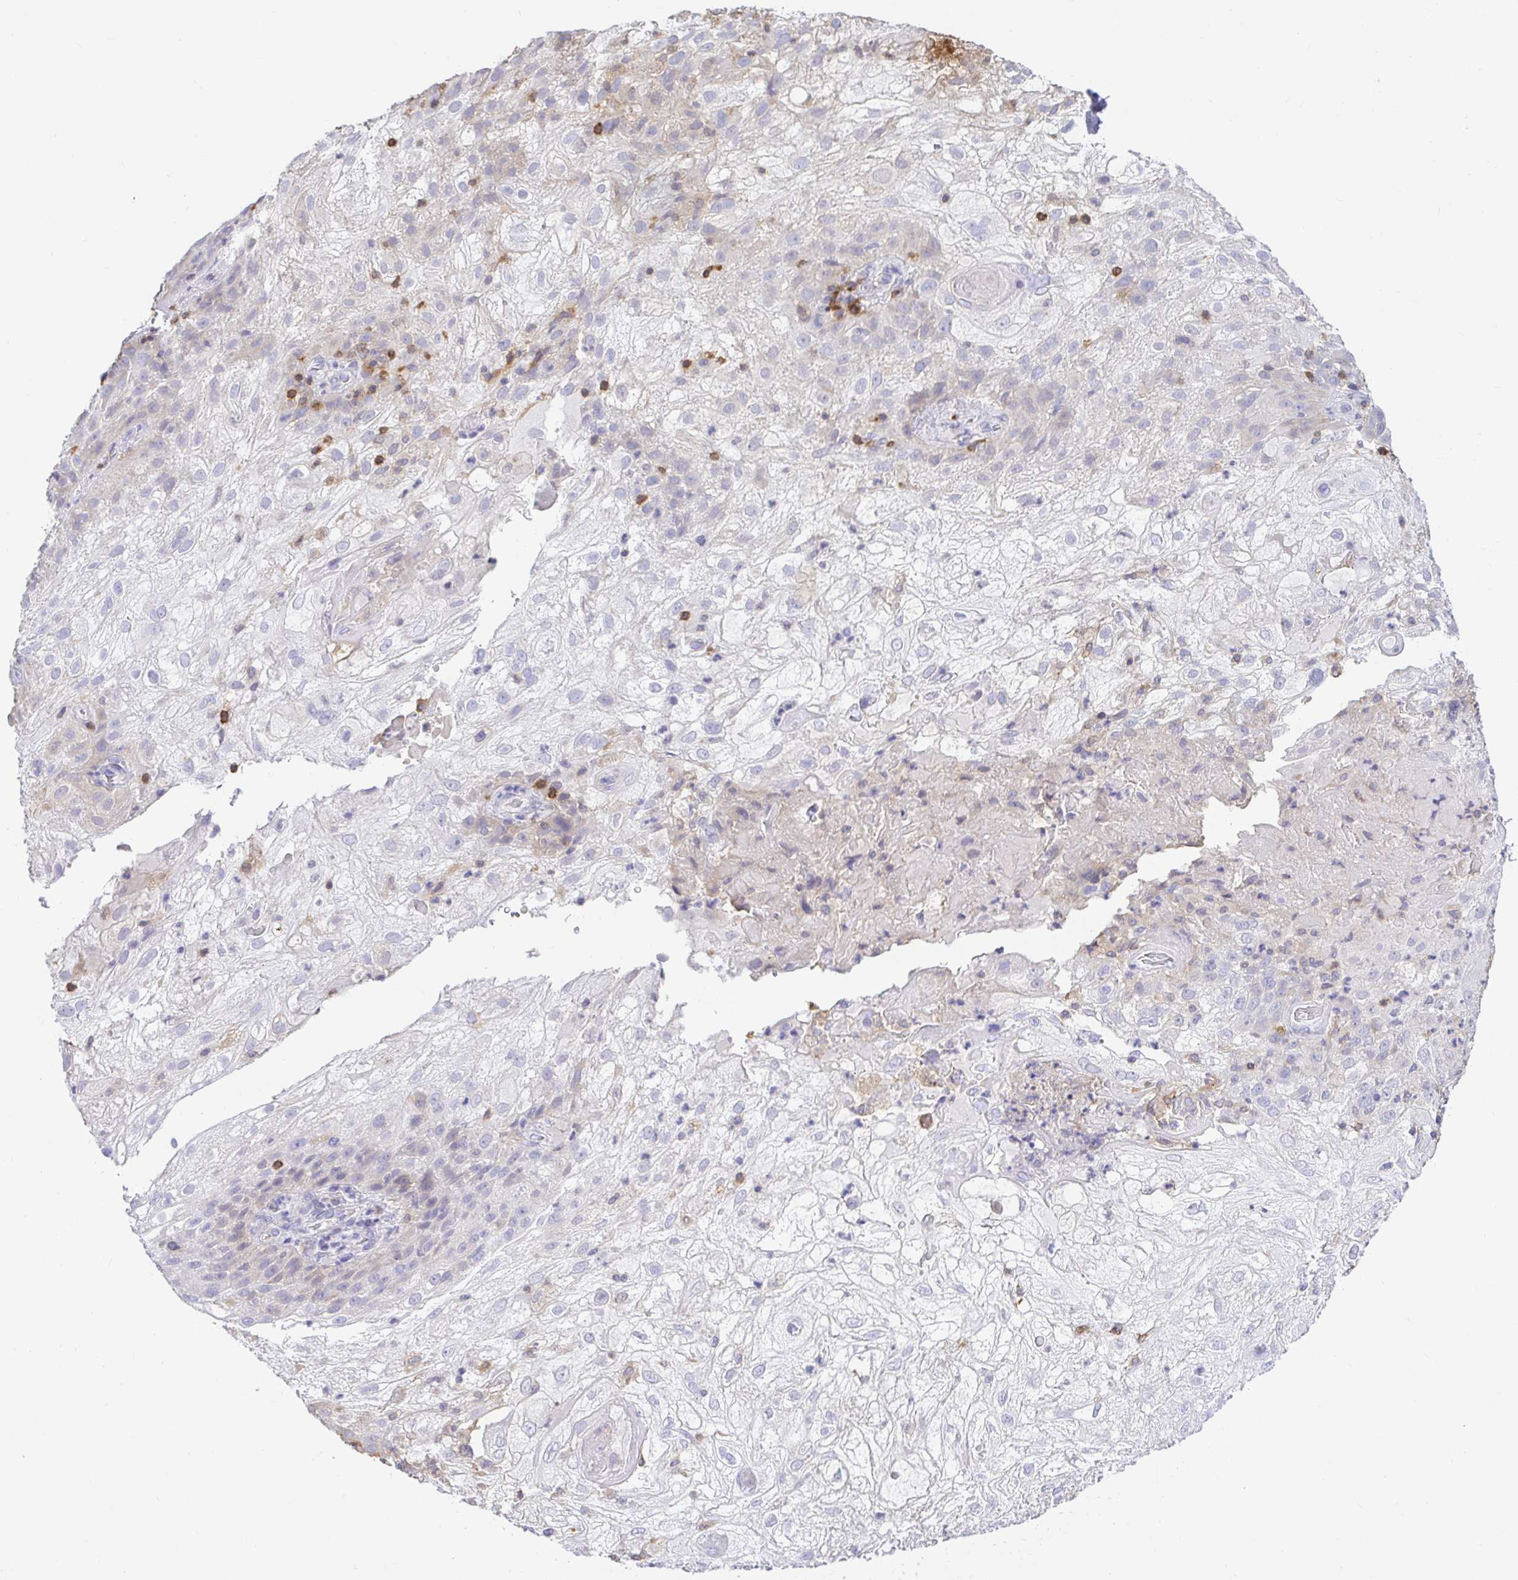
{"staining": {"intensity": "negative", "quantity": "none", "location": "none"}, "tissue": "skin cancer", "cell_type": "Tumor cells", "image_type": "cancer", "snomed": [{"axis": "morphology", "description": "Normal tissue, NOS"}, {"axis": "morphology", "description": "Squamous cell carcinoma, NOS"}, {"axis": "topography", "description": "Skin"}], "caption": "Immunohistochemistry image of human skin squamous cell carcinoma stained for a protein (brown), which displays no staining in tumor cells.", "gene": "SKAP1", "patient": {"sex": "female", "age": 83}}